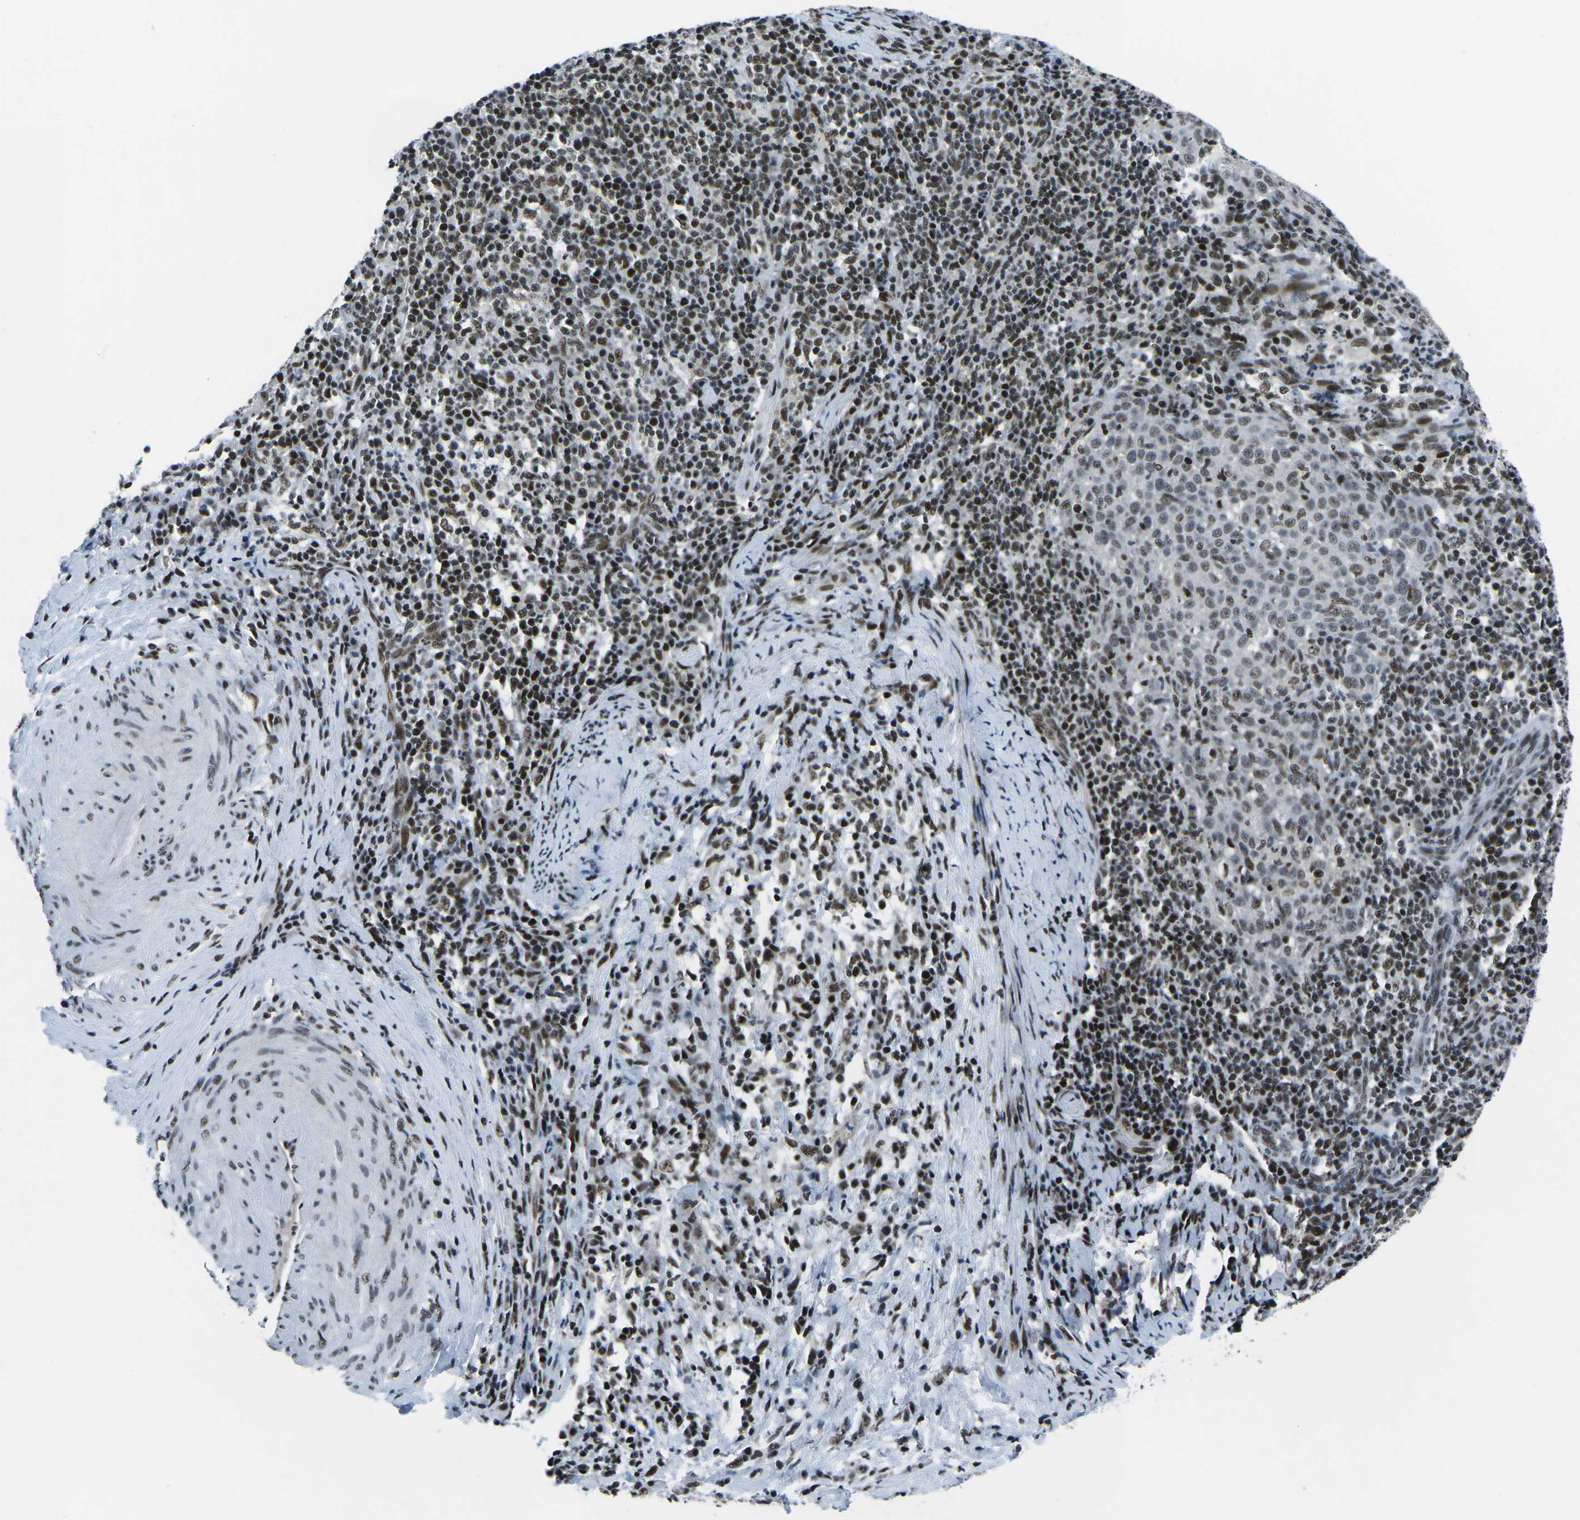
{"staining": {"intensity": "moderate", "quantity": ">75%", "location": "nuclear"}, "tissue": "cervical cancer", "cell_type": "Tumor cells", "image_type": "cancer", "snomed": [{"axis": "morphology", "description": "Squamous cell carcinoma, NOS"}, {"axis": "topography", "description": "Cervix"}], "caption": "Brown immunohistochemical staining in human squamous cell carcinoma (cervical) demonstrates moderate nuclear expression in about >75% of tumor cells.", "gene": "RBL2", "patient": {"sex": "female", "age": 51}}